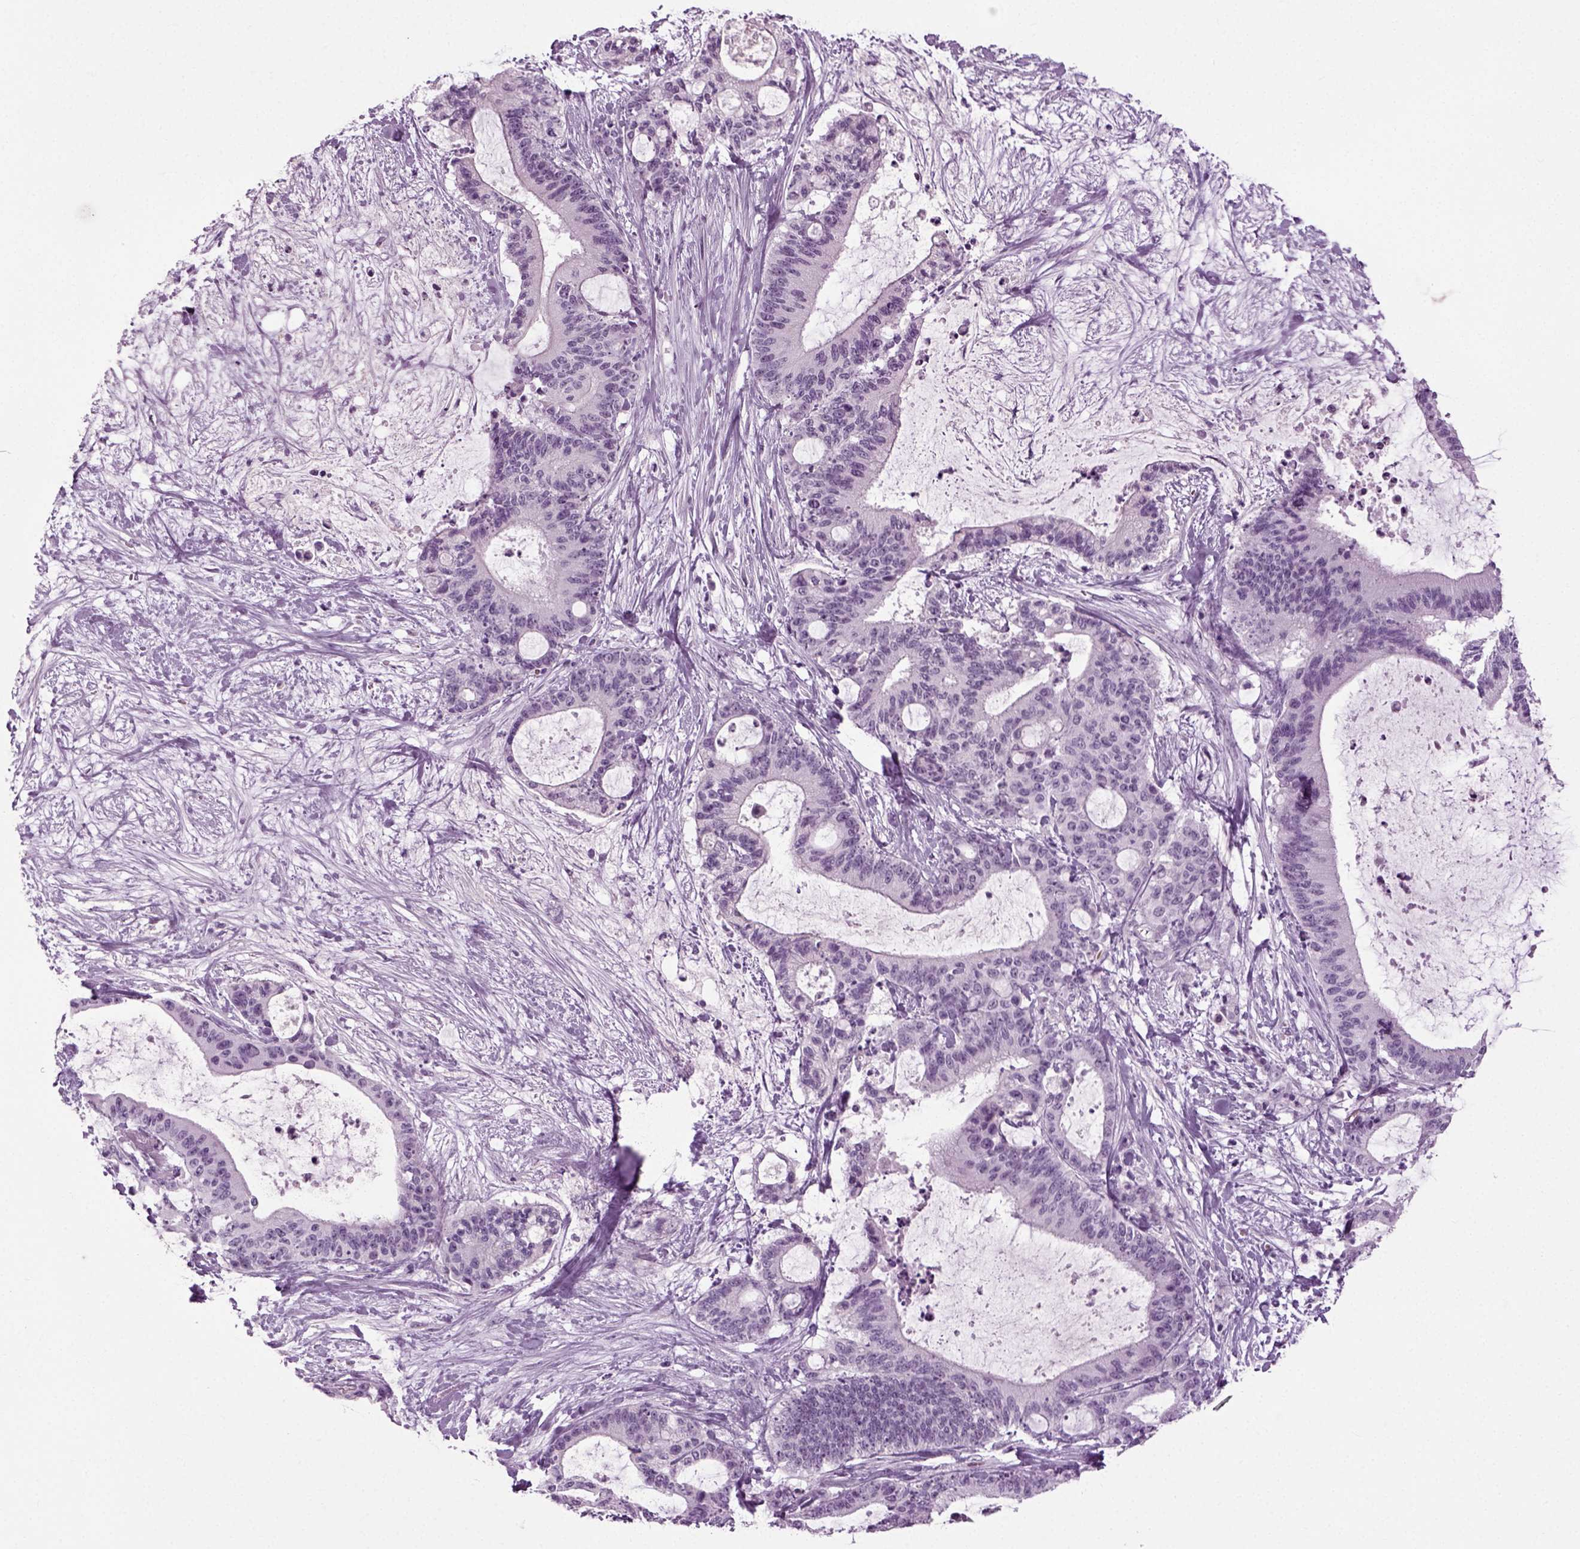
{"staining": {"intensity": "negative", "quantity": "none", "location": "none"}, "tissue": "liver cancer", "cell_type": "Tumor cells", "image_type": "cancer", "snomed": [{"axis": "morphology", "description": "Cholangiocarcinoma"}, {"axis": "topography", "description": "Liver"}], "caption": "This is an IHC histopathology image of human liver cancer (cholangiocarcinoma). There is no positivity in tumor cells.", "gene": "ZC2HC1C", "patient": {"sex": "female", "age": 73}}